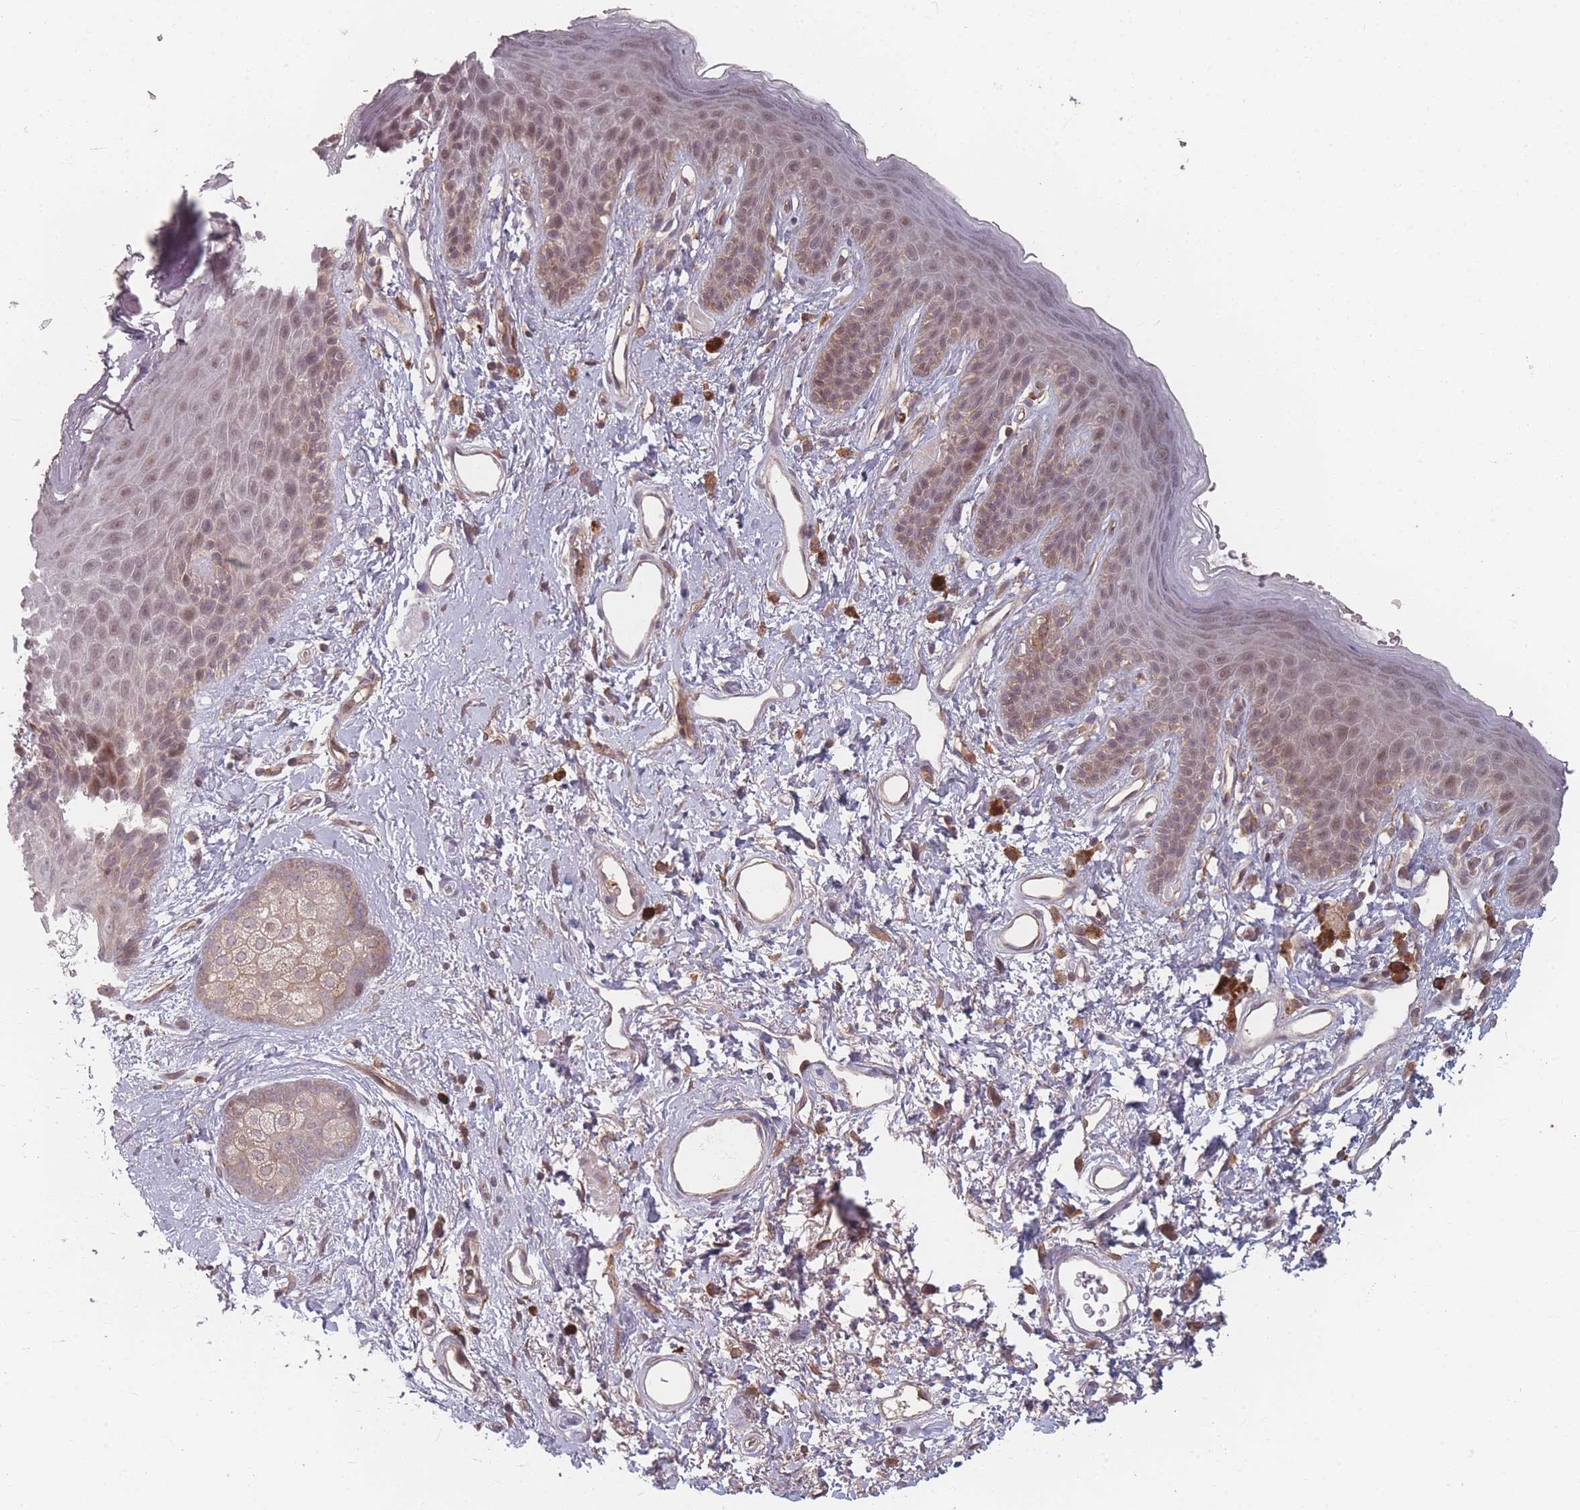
{"staining": {"intensity": "weak", "quantity": "25%-75%", "location": "cytoplasmic/membranous,nuclear"}, "tissue": "skin", "cell_type": "Epidermal cells", "image_type": "normal", "snomed": [{"axis": "morphology", "description": "Normal tissue, NOS"}, {"axis": "topography", "description": "Anal"}], "caption": "The image displays a brown stain indicating the presence of a protein in the cytoplasmic/membranous,nuclear of epidermal cells in skin.", "gene": "HAGH", "patient": {"sex": "female", "age": 46}}